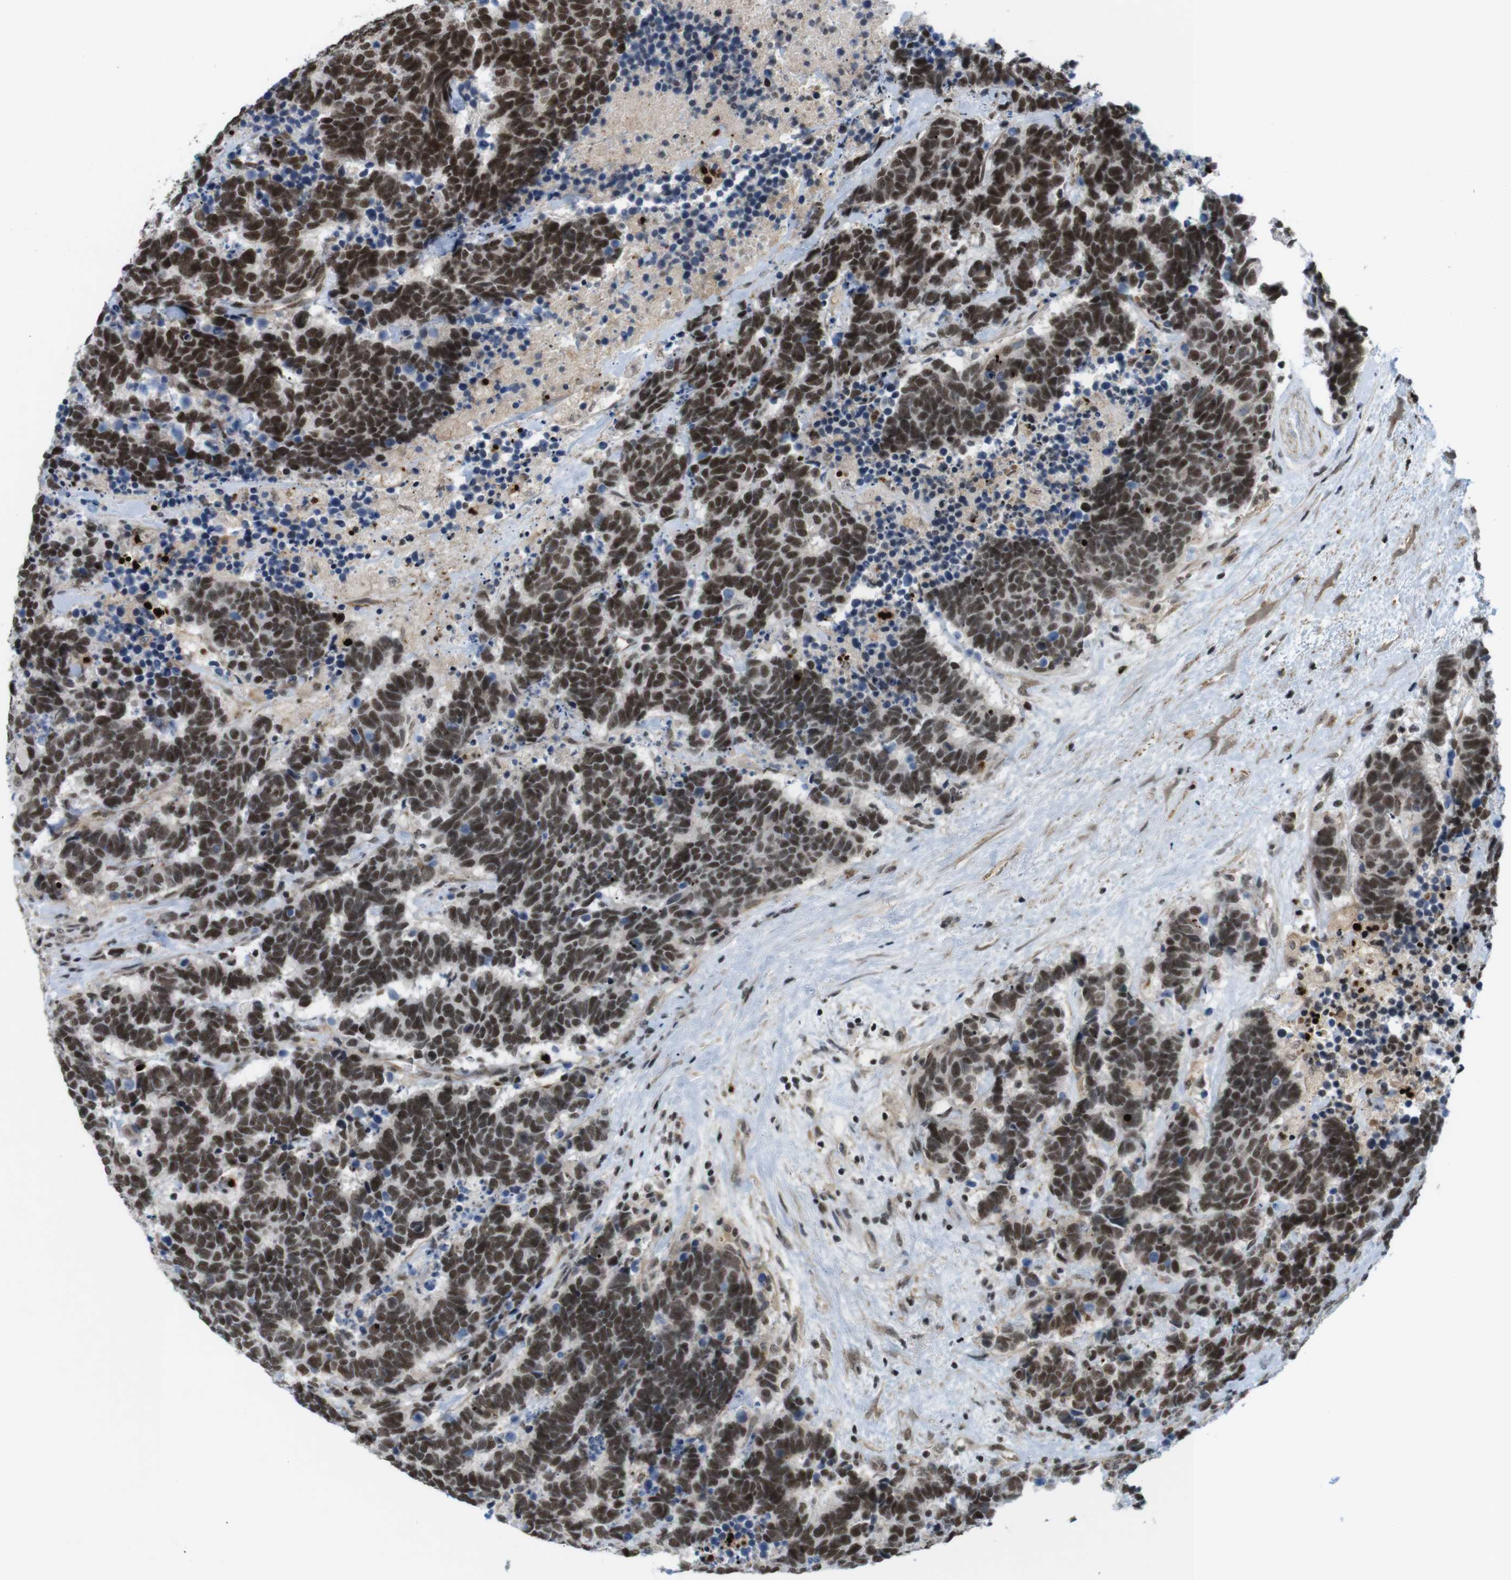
{"staining": {"intensity": "strong", "quantity": ">75%", "location": "nuclear"}, "tissue": "carcinoid", "cell_type": "Tumor cells", "image_type": "cancer", "snomed": [{"axis": "morphology", "description": "Carcinoma, NOS"}, {"axis": "morphology", "description": "Carcinoid, malignant, NOS"}, {"axis": "topography", "description": "Urinary bladder"}], "caption": "Immunohistochemistry (IHC) micrograph of neoplastic tissue: human carcinoid stained using IHC exhibits high levels of strong protein expression localized specifically in the nuclear of tumor cells, appearing as a nuclear brown color.", "gene": "SP2", "patient": {"sex": "male", "age": 57}}